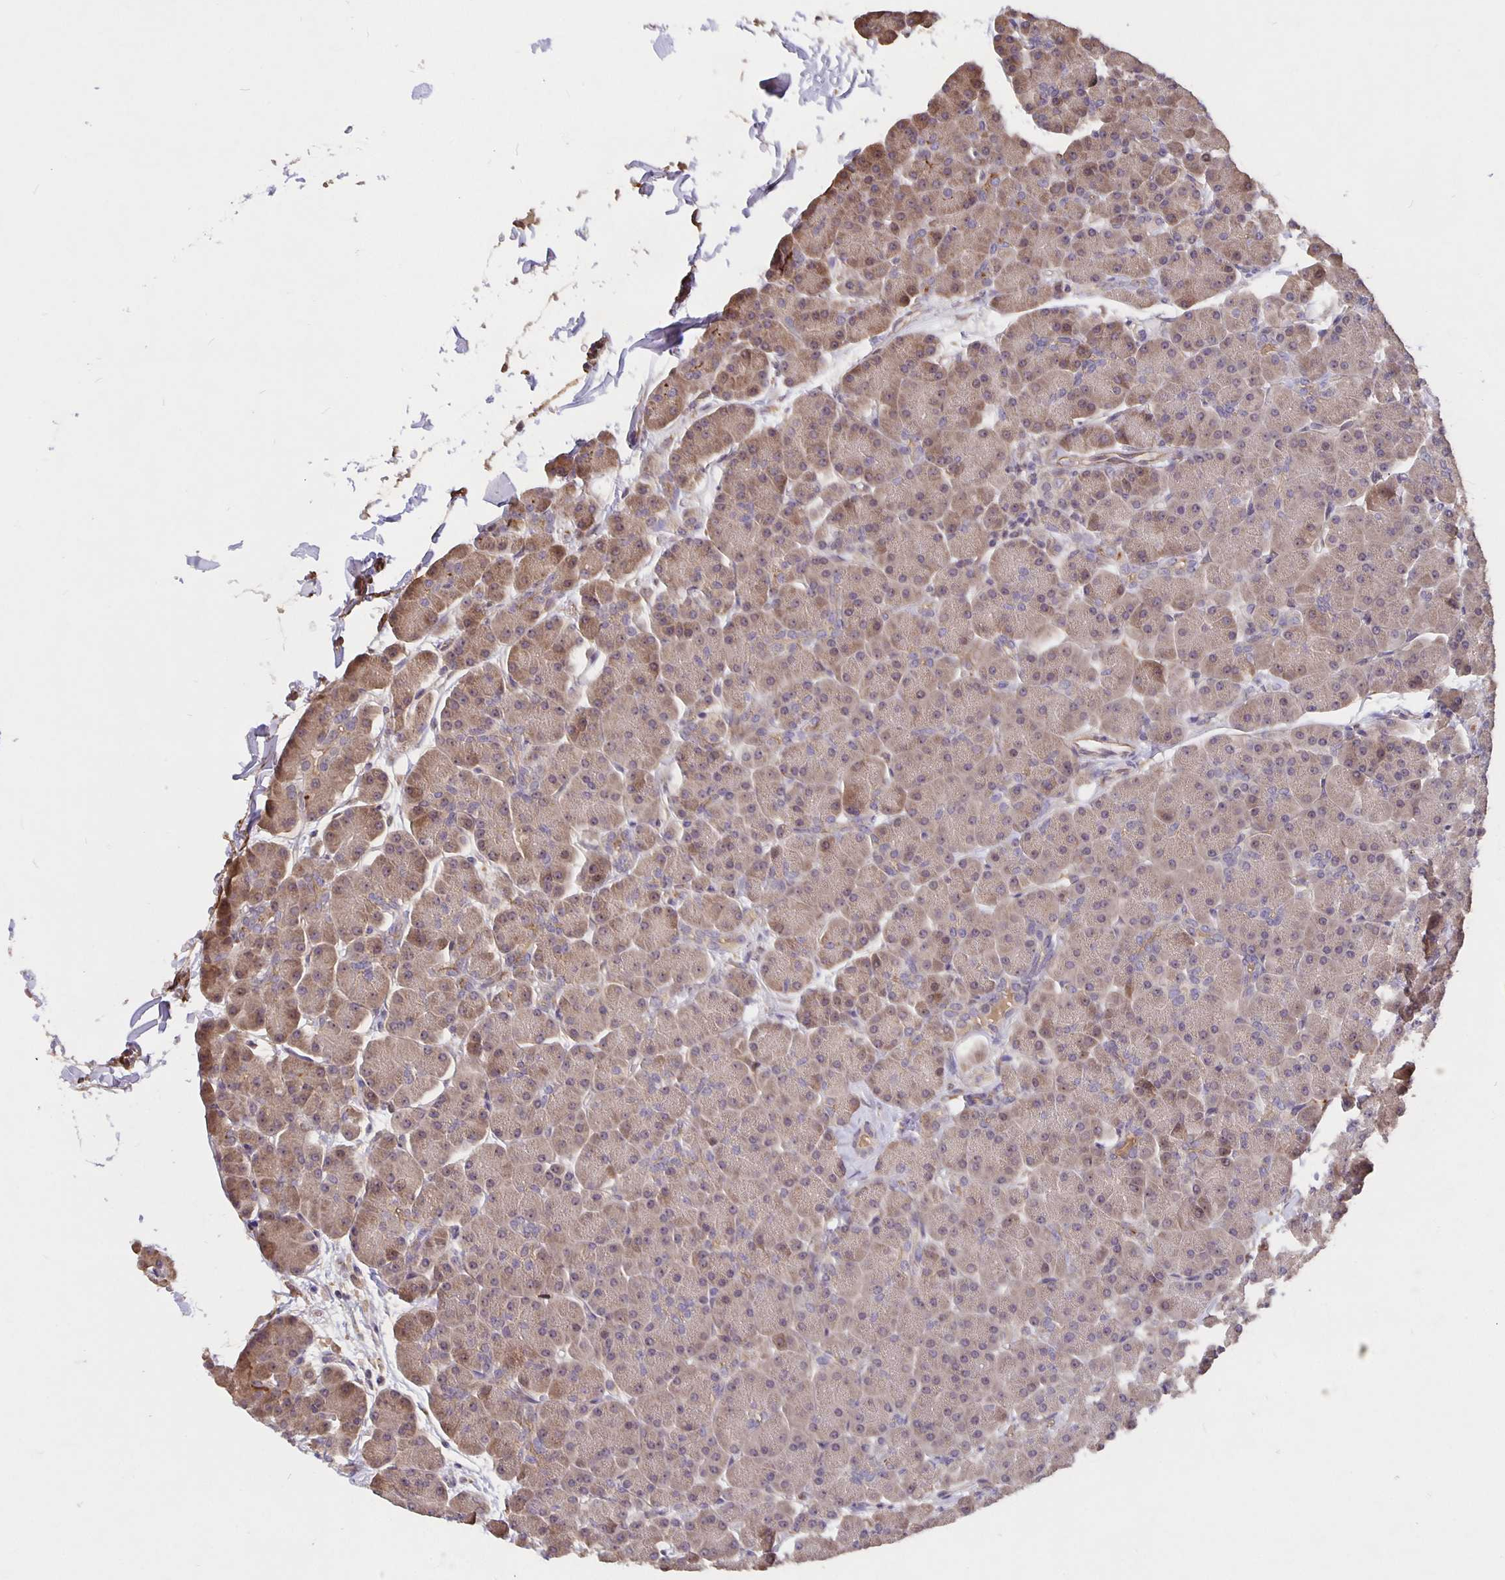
{"staining": {"intensity": "weak", "quantity": ">75%", "location": "cytoplasmic/membranous"}, "tissue": "pancreas", "cell_type": "Exocrine glandular cells", "image_type": "normal", "snomed": [{"axis": "morphology", "description": "Normal tissue, NOS"}, {"axis": "topography", "description": "Pancreas"}, {"axis": "topography", "description": "Peripheral nerve tissue"}], "caption": "Weak cytoplasmic/membranous staining is present in approximately >75% of exocrine glandular cells in benign pancreas.", "gene": "NOG", "patient": {"sex": "male", "age": 54}}